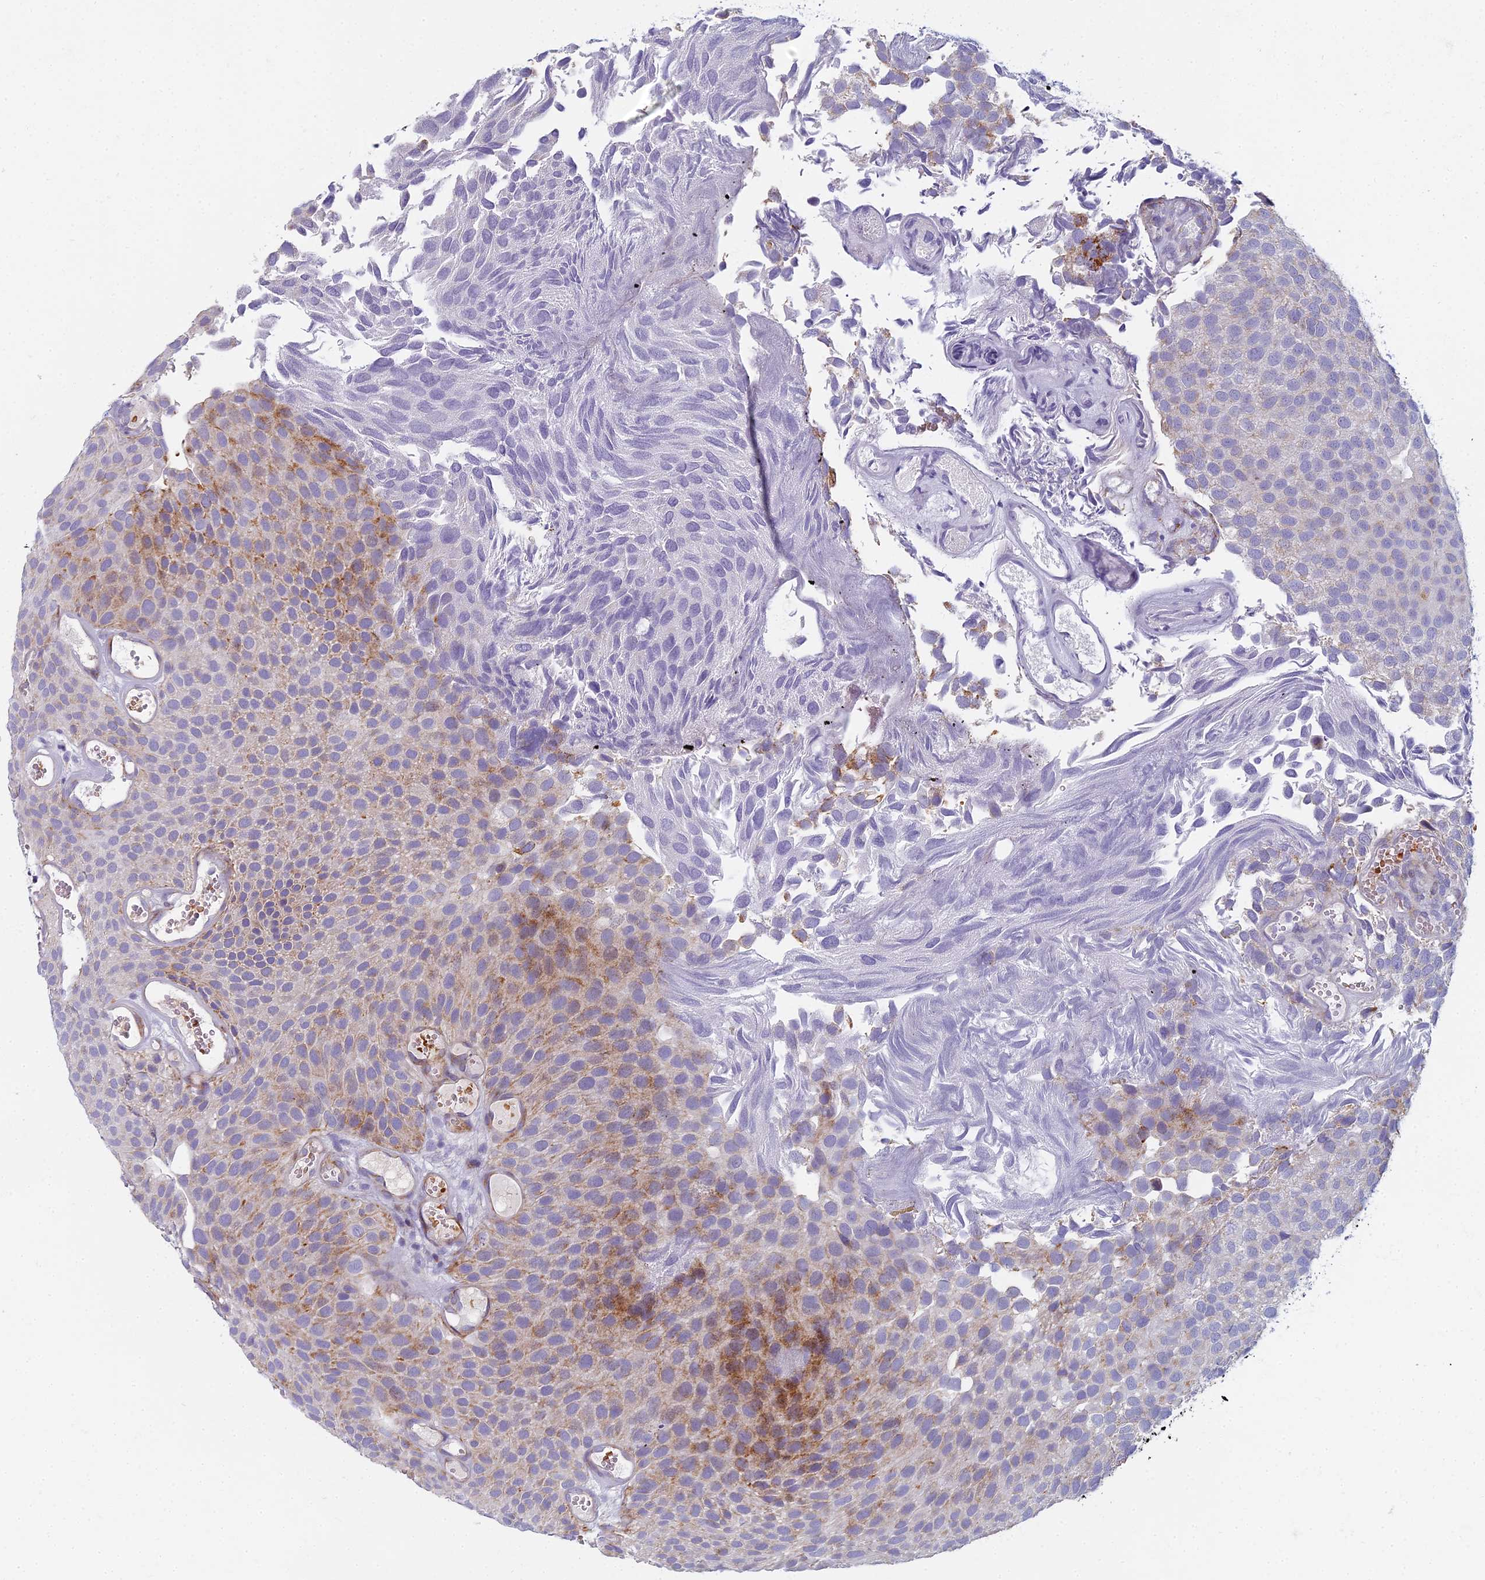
{"staining": {"intensity": "strong", "quantity": "<25%", "location": "cytoplasmic/membranous"}, "tissue": "urothelial cancer", "cell_type": "Tumor cells", "image_type": "cancer", "snomed": [{"axis": "morphology", "description": "Urothelial carcinoma, Low grade"}, {"axis": "topography", "description": "Urinary bladder"}], "caption": "An image of human urothelial carcinoma (low-grade) stained for a protein shows strong cytoplasmic/membranous brown staining in tumor cells.", "gene": "ARL15", "patient": {"sex": "male", "age": 89}}